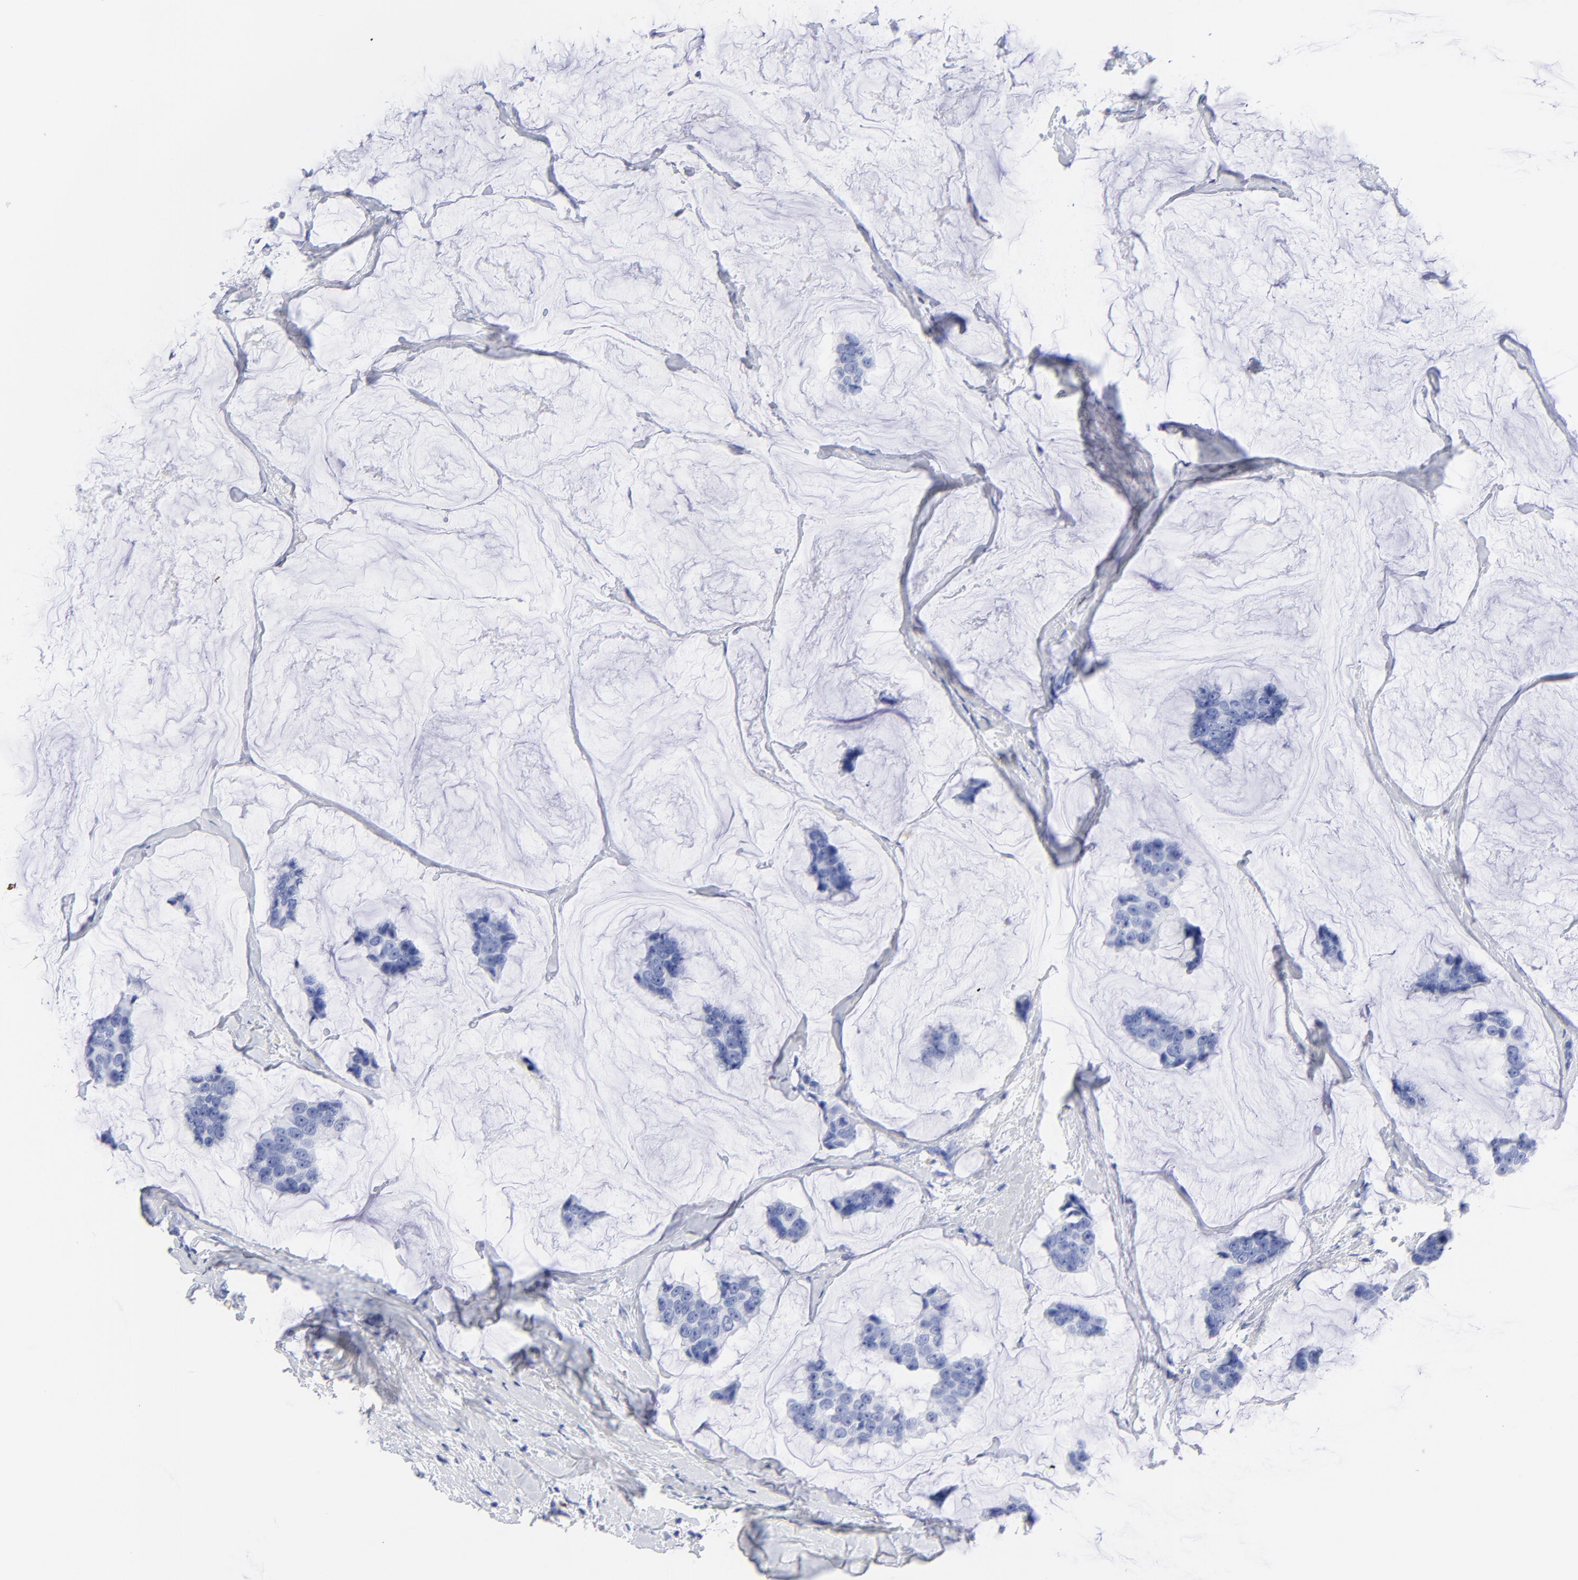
{"staining": {"intensity": "negative", "quantity": "none", "location": "none"}, "tissue": "breast cancer", "cell_type": "Tumor cells", "image_type": "cancer", "snomed": [{"axis": "morphology", "description": "Normal tissue, NOS"}, {"axis": "morphology", "description": "Duct carcinoma"}, {"axis": "topography", "description": "Breast"}], "caption": "Histopathology image shows no protein positivity in tumor cells of breast cancer (invasive ductal carcinoma) tissue.", "gene": "CPVL", "patient": {"sex": "female", "age": 50}}